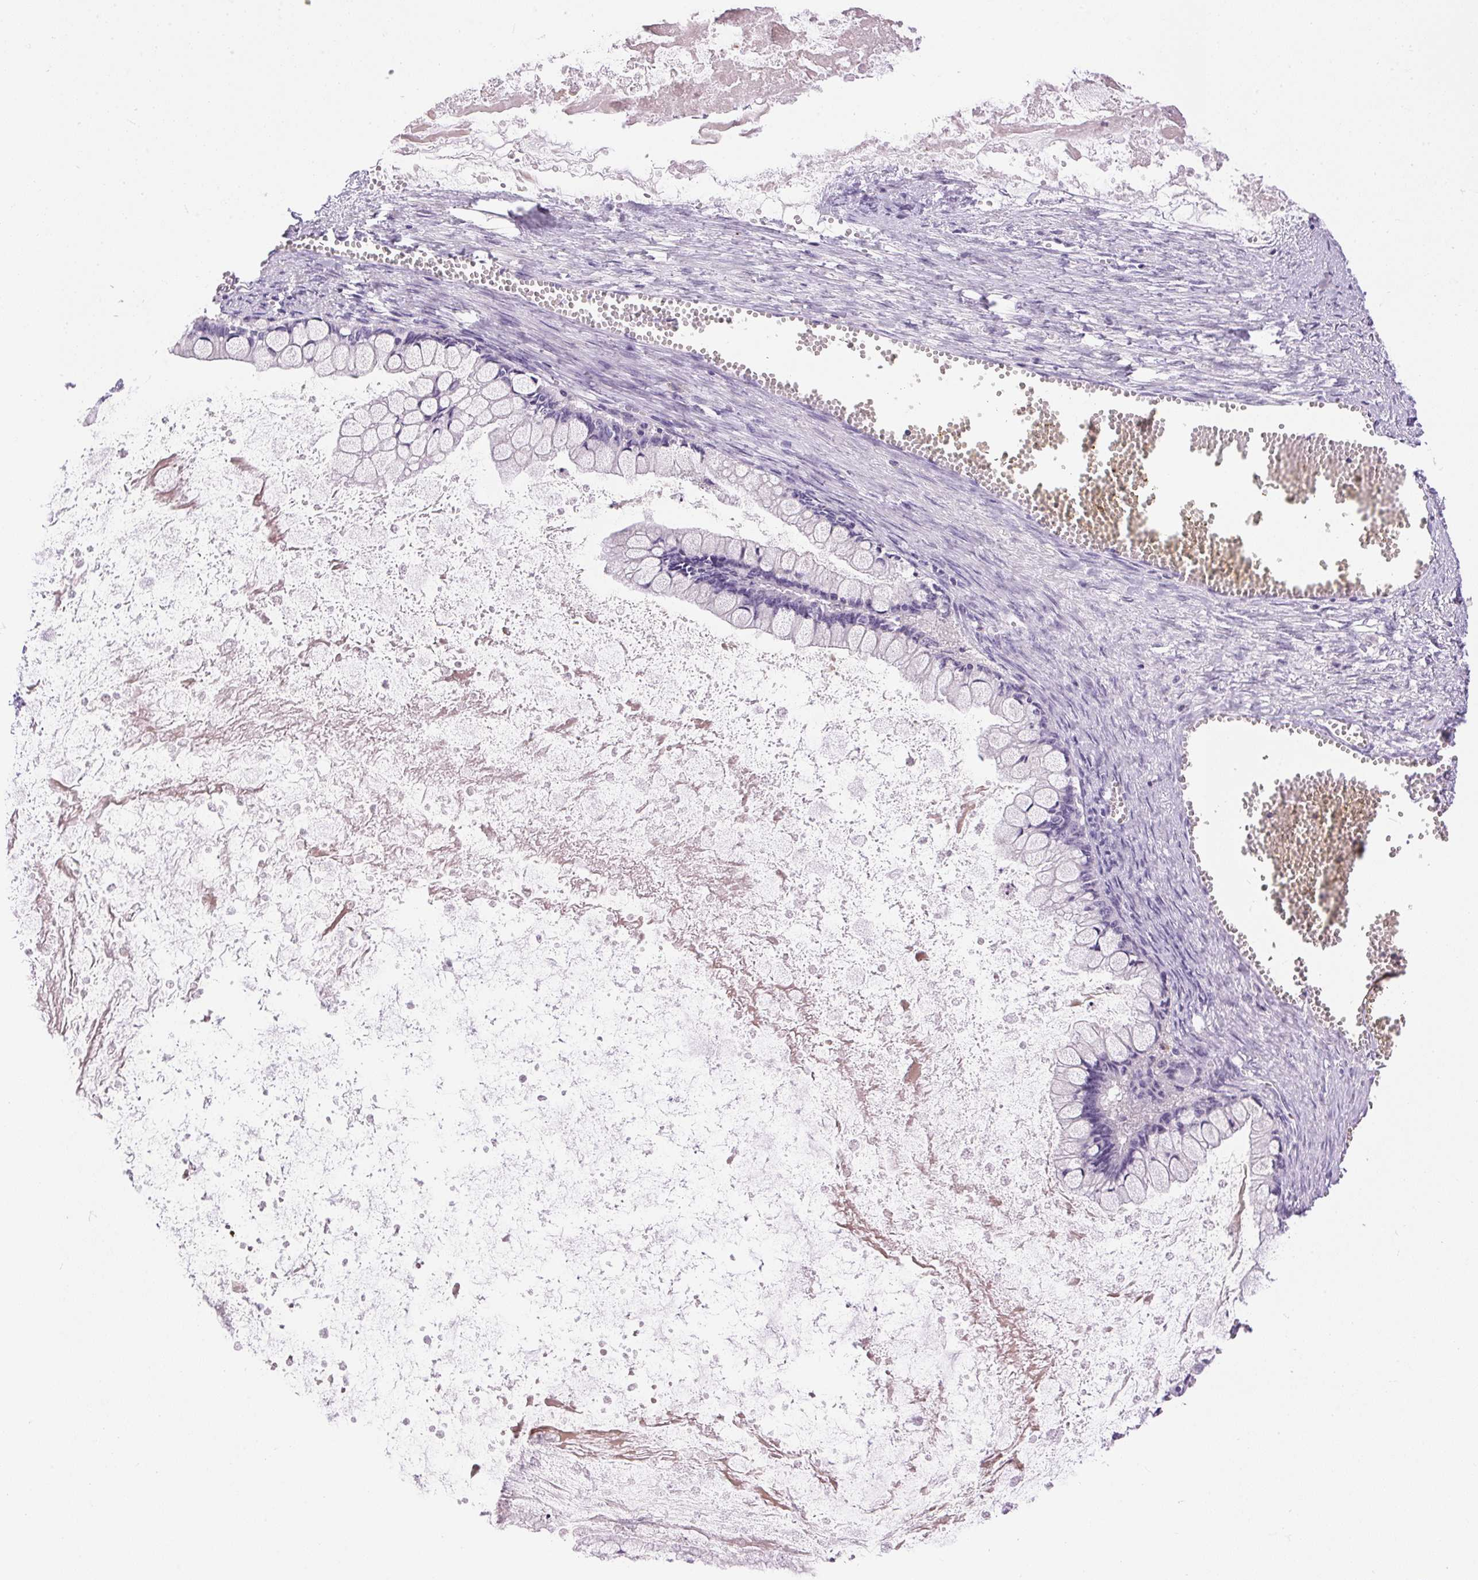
{"staining": {"intensity": "negative", "quantity": "none", "location": "none"}, "tissue": "ovarian cancer", "cell_type": "Tumor cells", "image_type": "cancer", "snomed": [{"axis": "morphology", "description": "Cystadenocarcinoma, mucinous, NOS"}, {"axis": "topography", "description": "Ovary"}], "caption": "Immunohistochemistry histopathology image of human ovarian cancer (mucinous cystadenocarcinoma) stained for a protein (brown), which demonstrates no staining in tumor cells.", "gene": "PNLIPRP3", "patient": {"sex": "female", "age": 67}}